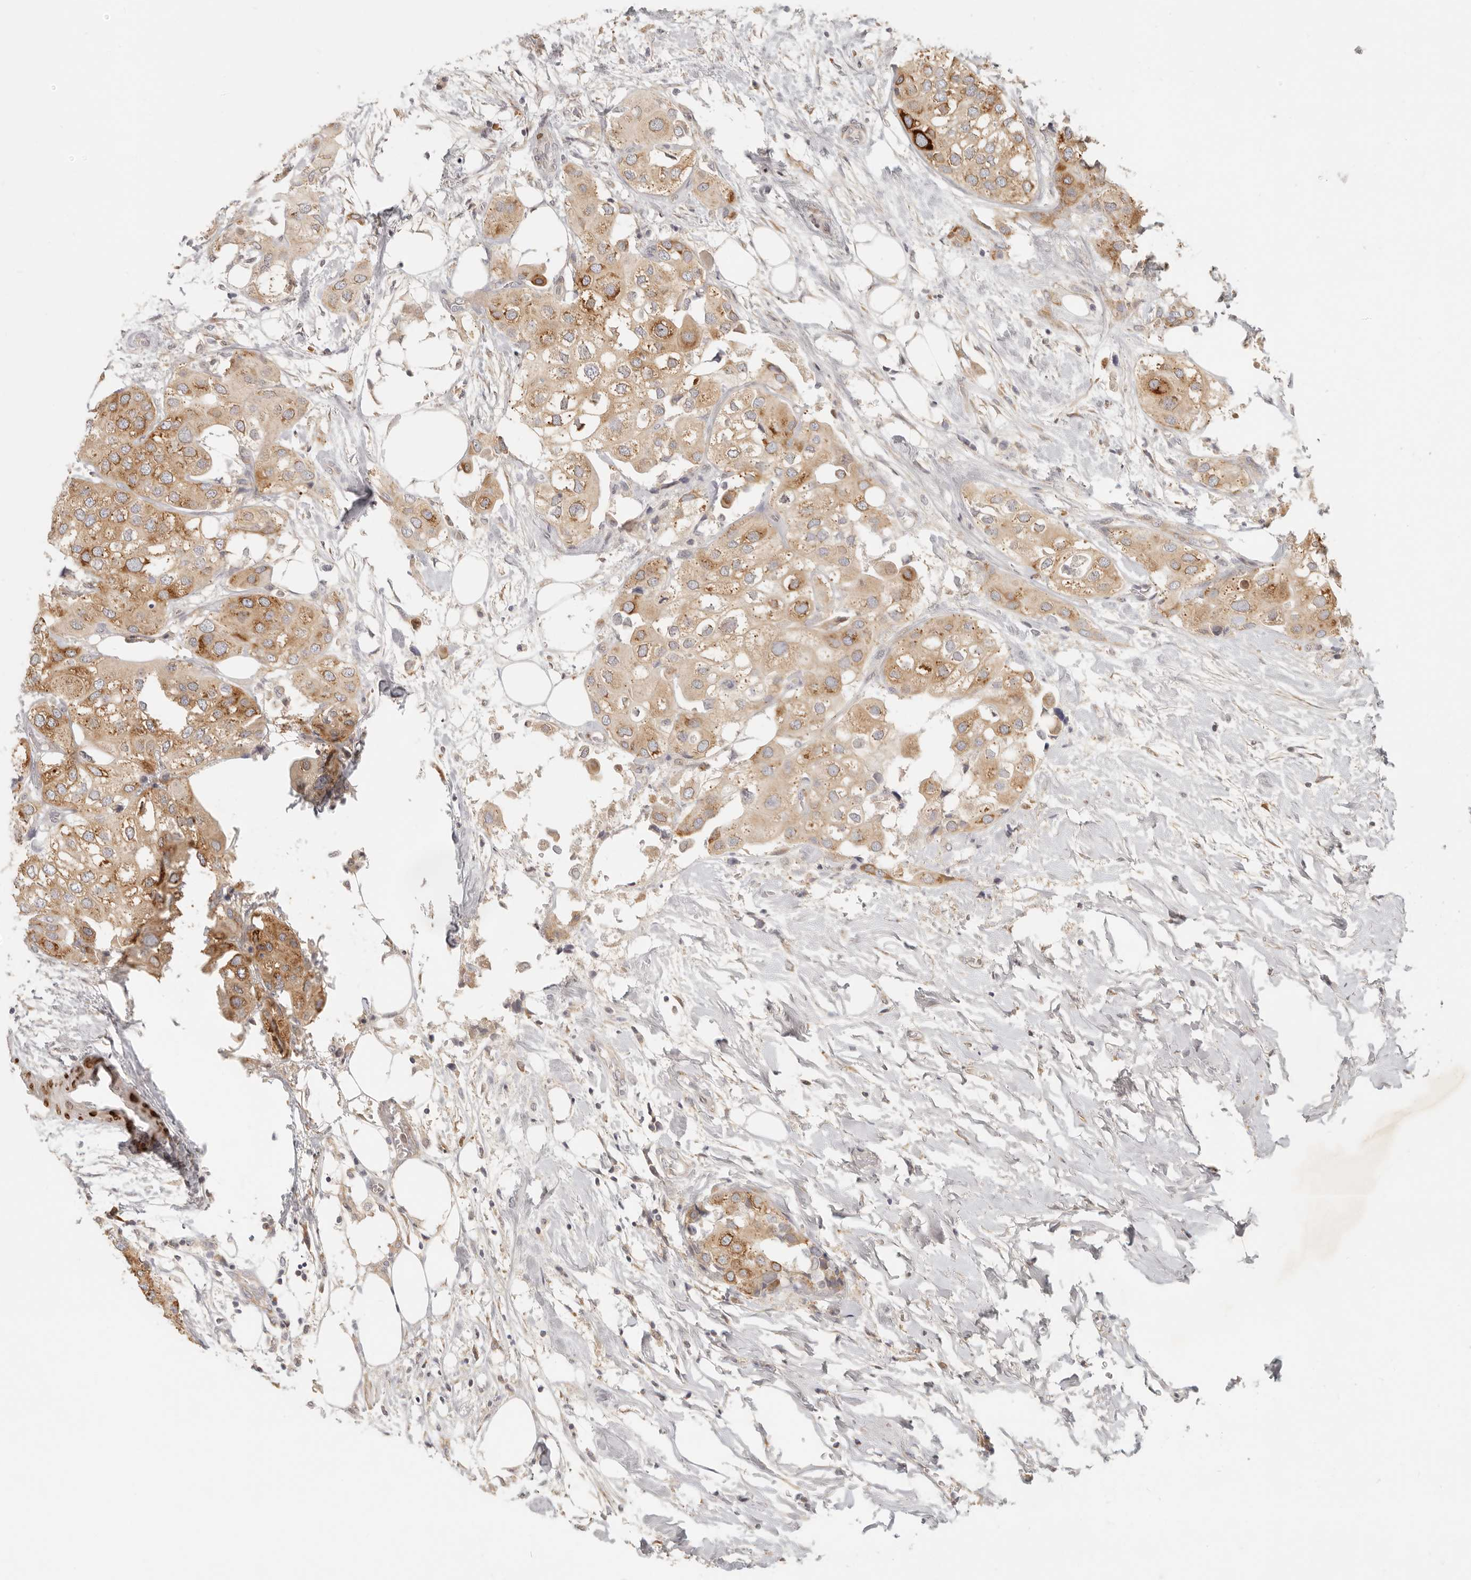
{"staining": {"intensity": "moderate", "quantity": ">75%", "location": "cytoplasmic/membranous"}, "tissue": "urothelial cancer", "cell_type": "Tumor cells", "image_type": "cancer", "snomed": [{"axis": "morphology", "description": "Urothelial carcinoma, High grade"}, {"axis": "topography", "description": "Urinary bladder"}], "caption": "Urothelial cancer stained with a brown dye demonstrates moderate cytoplasmic/membranous positive expression in about >75% of tumor cells.", "gene": "PABPC4", "patient": {"sex": "male", "age": 64}}